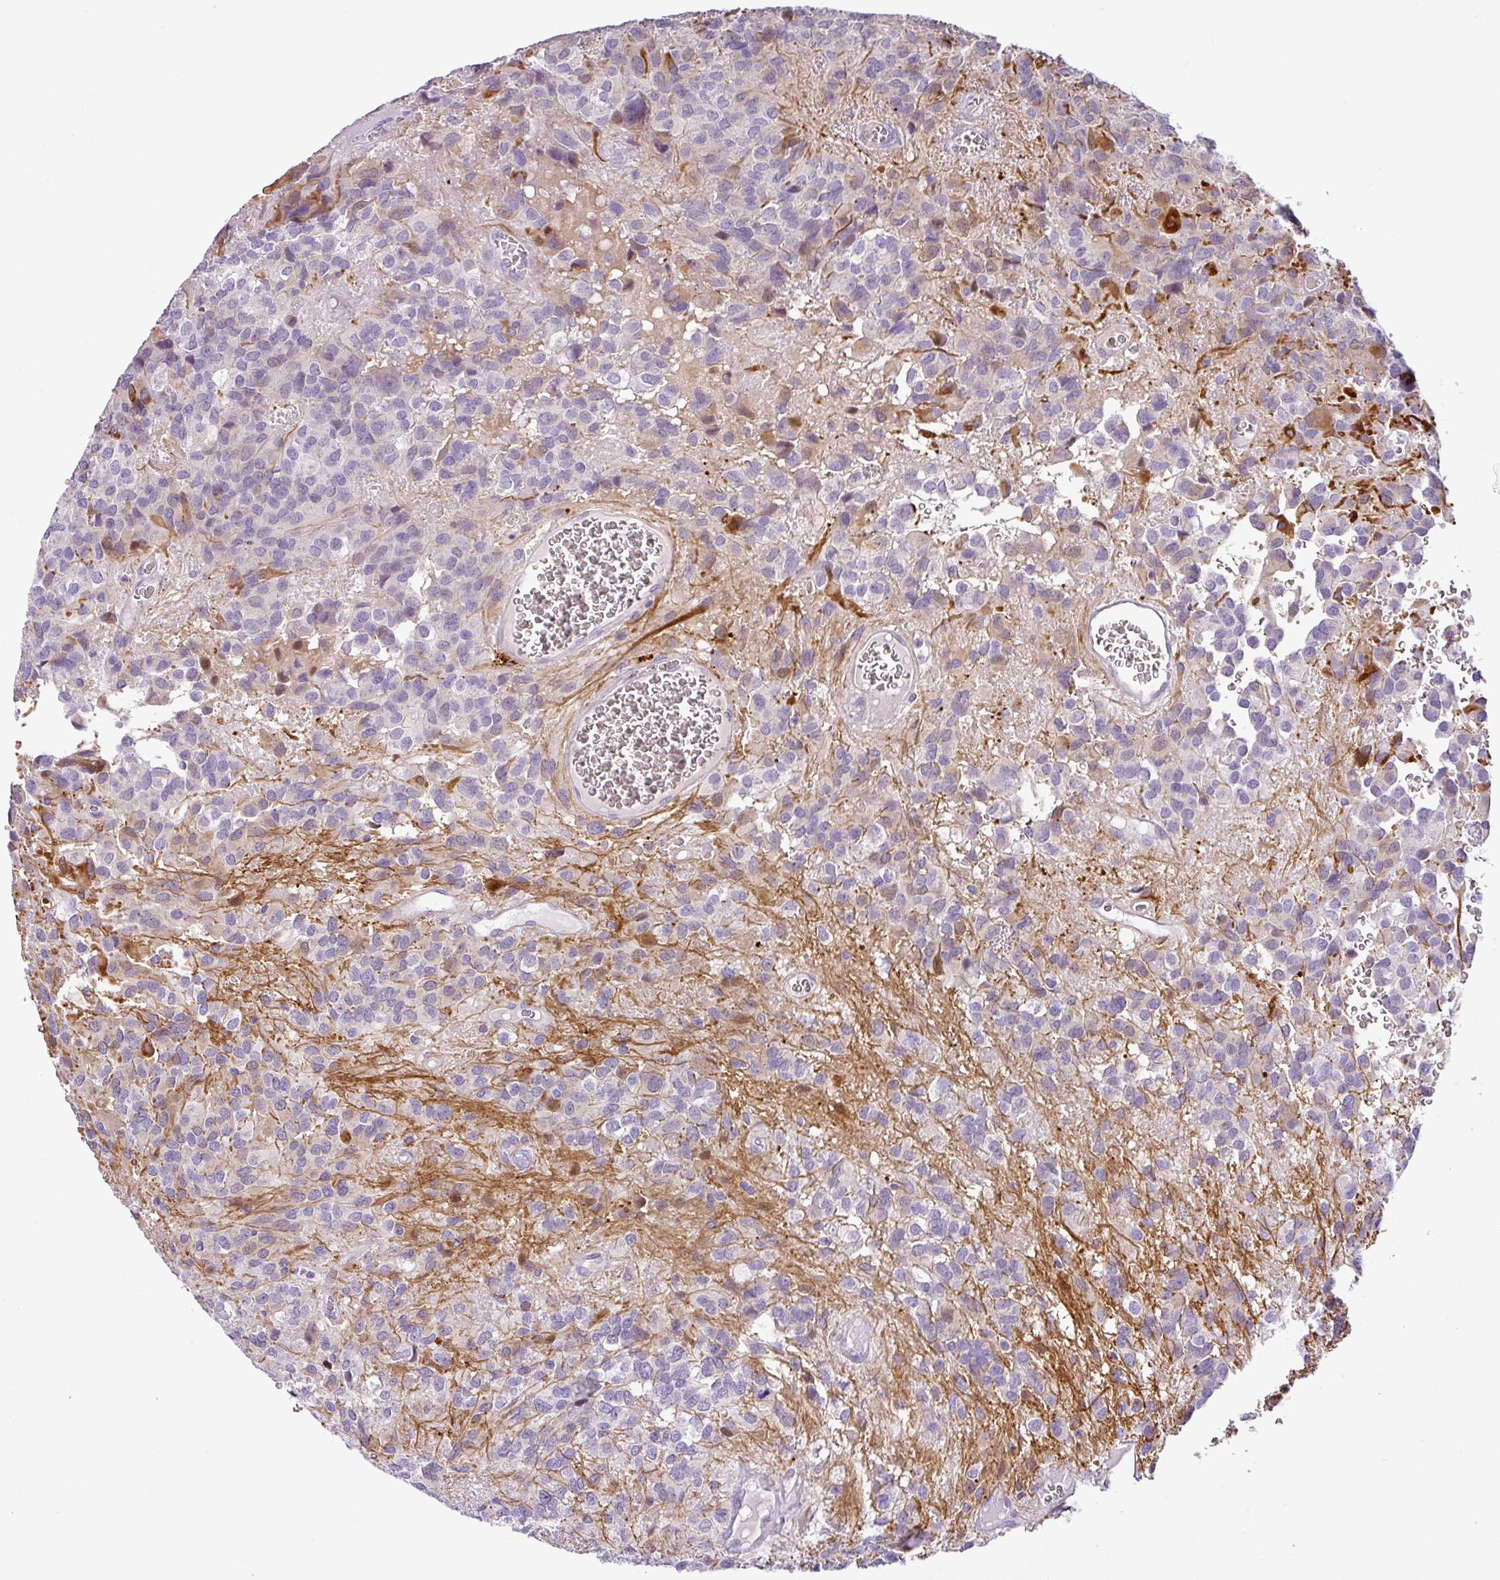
{"staining": {"intensity": "negative", "quantity": "none", "location": "none"}, "tissue": "glioma", "cell_type": "Tumor cells", "image_type": "cancer", "snomed": [{"axis": "morphology", "description": "Glioma, malignant, Low grade"}, {"axis": "topography", "description": "Brain"}], "caption": "This is a micrograph of IHC staining of malignant glioma (low-grade), which shows no staining in tumor cells. Nuclei are stained in blue.", "gene": "HMCN2", "patient": {"sex": "male", "age": 56}}